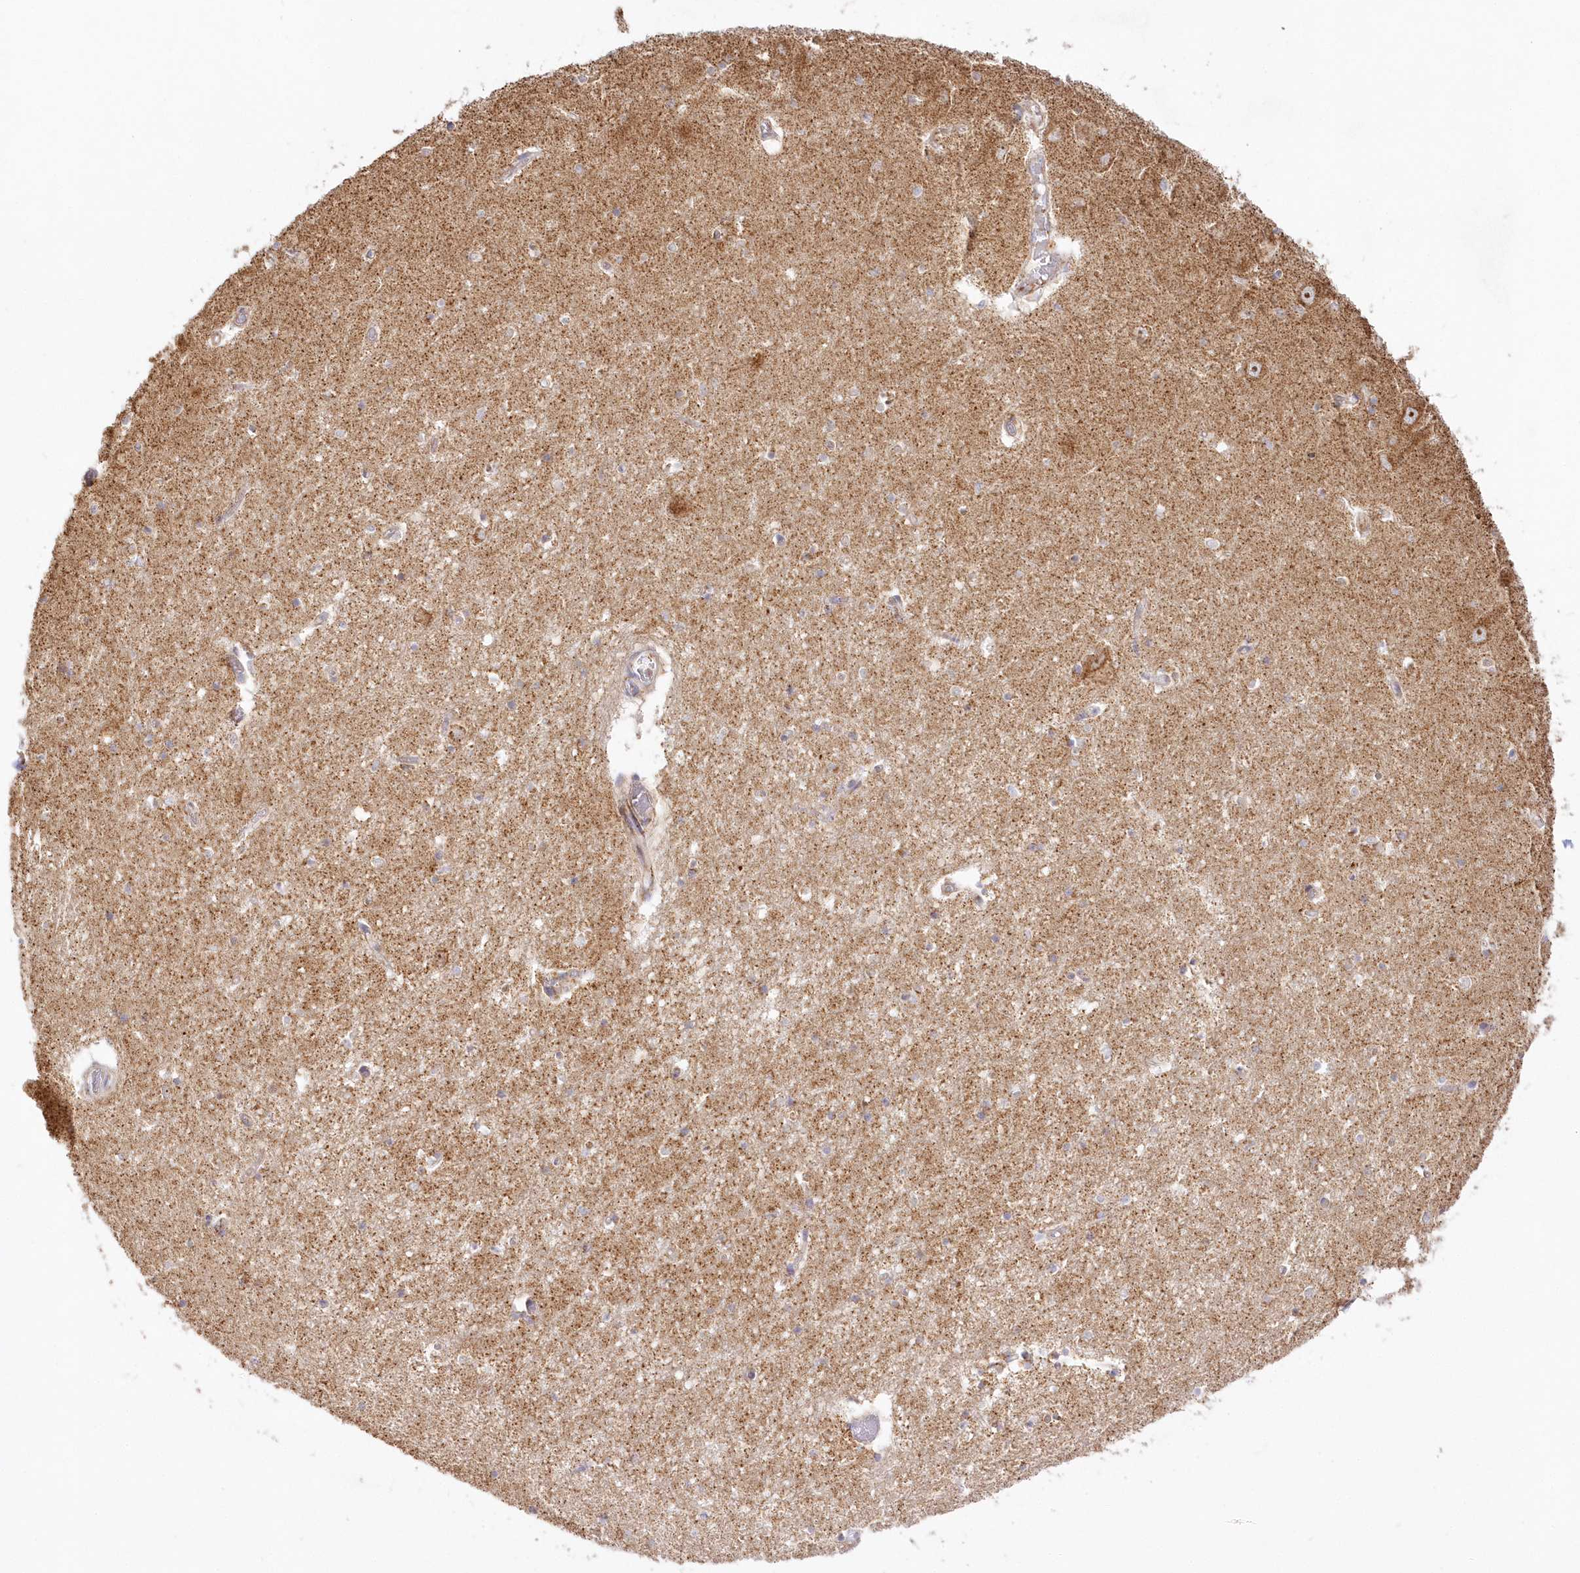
{"staining": {"intensity": "weak", "quantity": "25%-75%", "location": "cytoplasmic/membranous"}, "tissue": "hippocampus", "cell_type": "Glial cells", "image_type": "normal", "snomed": [{"axis": "morphology", "description": "Normal tissue, NOS"}, {"axis": "topography", "description": "Hippocampus"}], "caption": "Brown immunohistochemical staining in normal hippocampus exhibits weak cytoplasmic/membranous staining in about 25%-75% of glial cells.", "gene": "DNA2", "patient": {"sex": "male", "age": 70}}